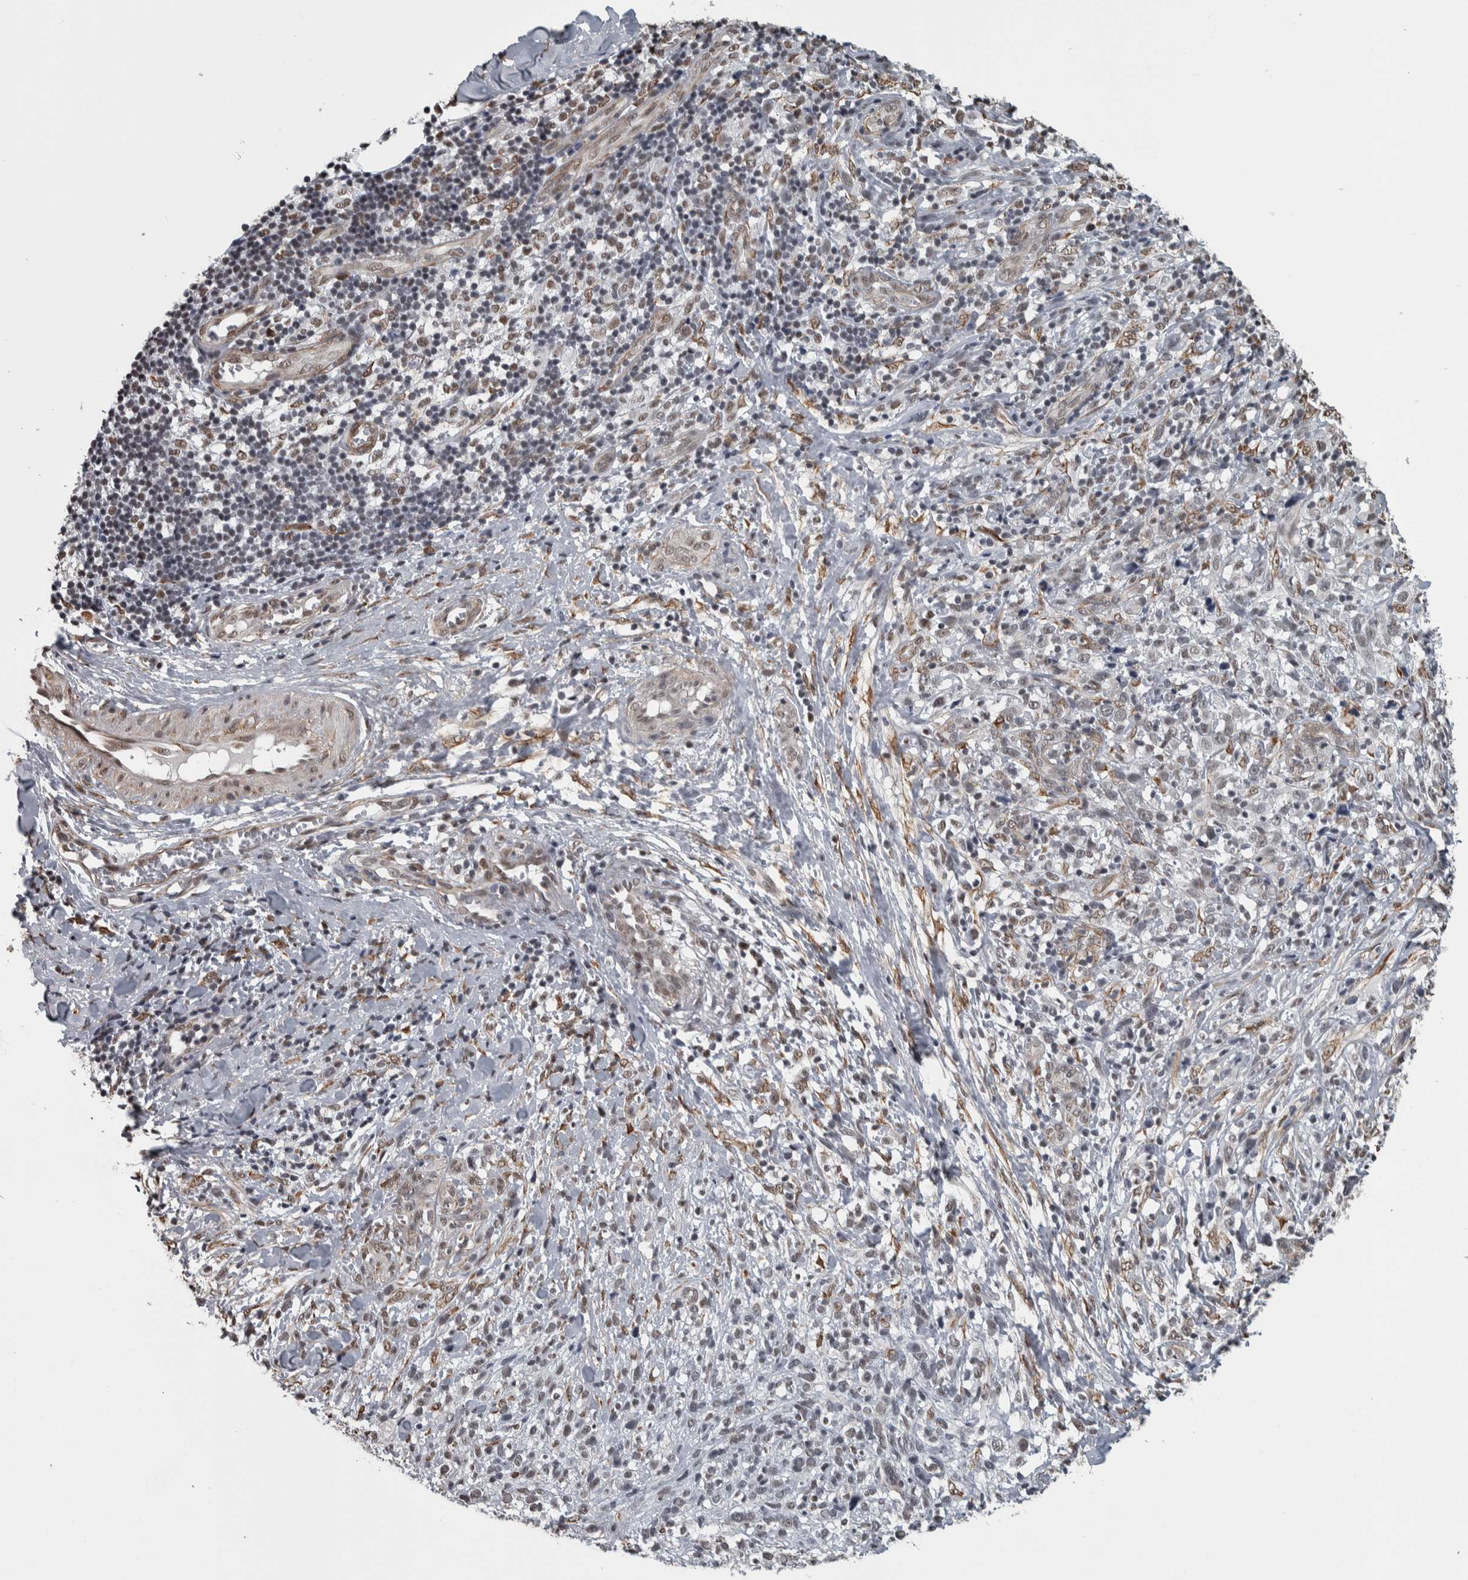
{"staining": {"intensity": "weak", "quantity": "<25%", "location": "nuclear"}, "tissue": "melanoma", "cell_type": "Tumor cells", "image_type": "cancer", "snomed": [{"axis": "morphology", "description": "Malignant melanoma, NOS"}, {"axis": "topography", "description": "Skin"}], "caption": "Histopathology image shows no protein positivity in tumor cells of melanoma tissue.", "gene": "DDX42", "patient": {"sex": "female", "age": 55}}